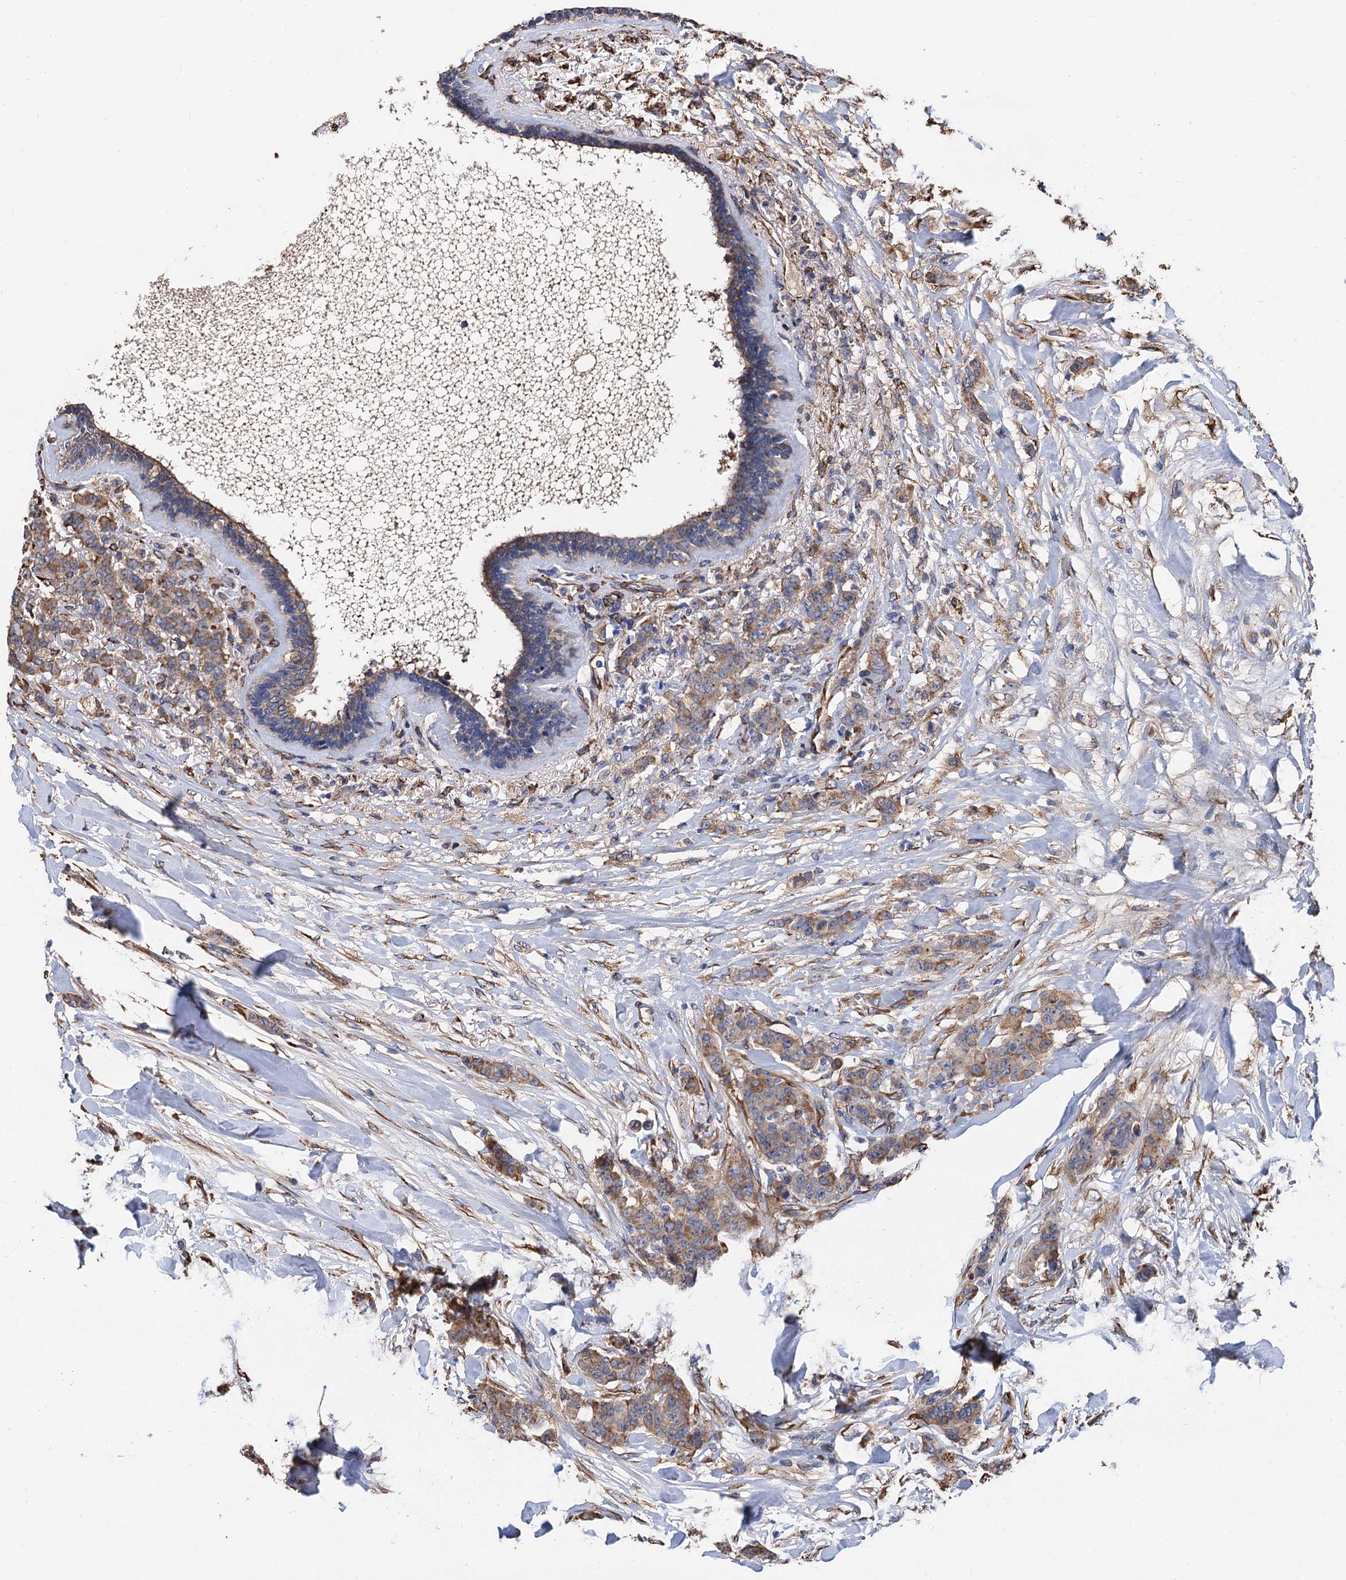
{"staining": {"intensity": "weak", "quantity": "25%-75%", "location": "cytoplasmic/membranous"}, "tissue": "breast cancer", "cell_type": "Tumor cells", "image_type": "cancer", "snomed": [{"axis": "morphology", "description": "Duct carcinoma"}, {"axis": "topography", "description": "Breast"}], "caption": "There is low levels of weak cytoplasmic/membranous positivity in tumor cells of breast infiltrating ductal carcinoma, as demonstrated by immunohistochemical staining (brown color).", "gene": "CNNM1", "patient": {"sex": "female", "age": 40}}